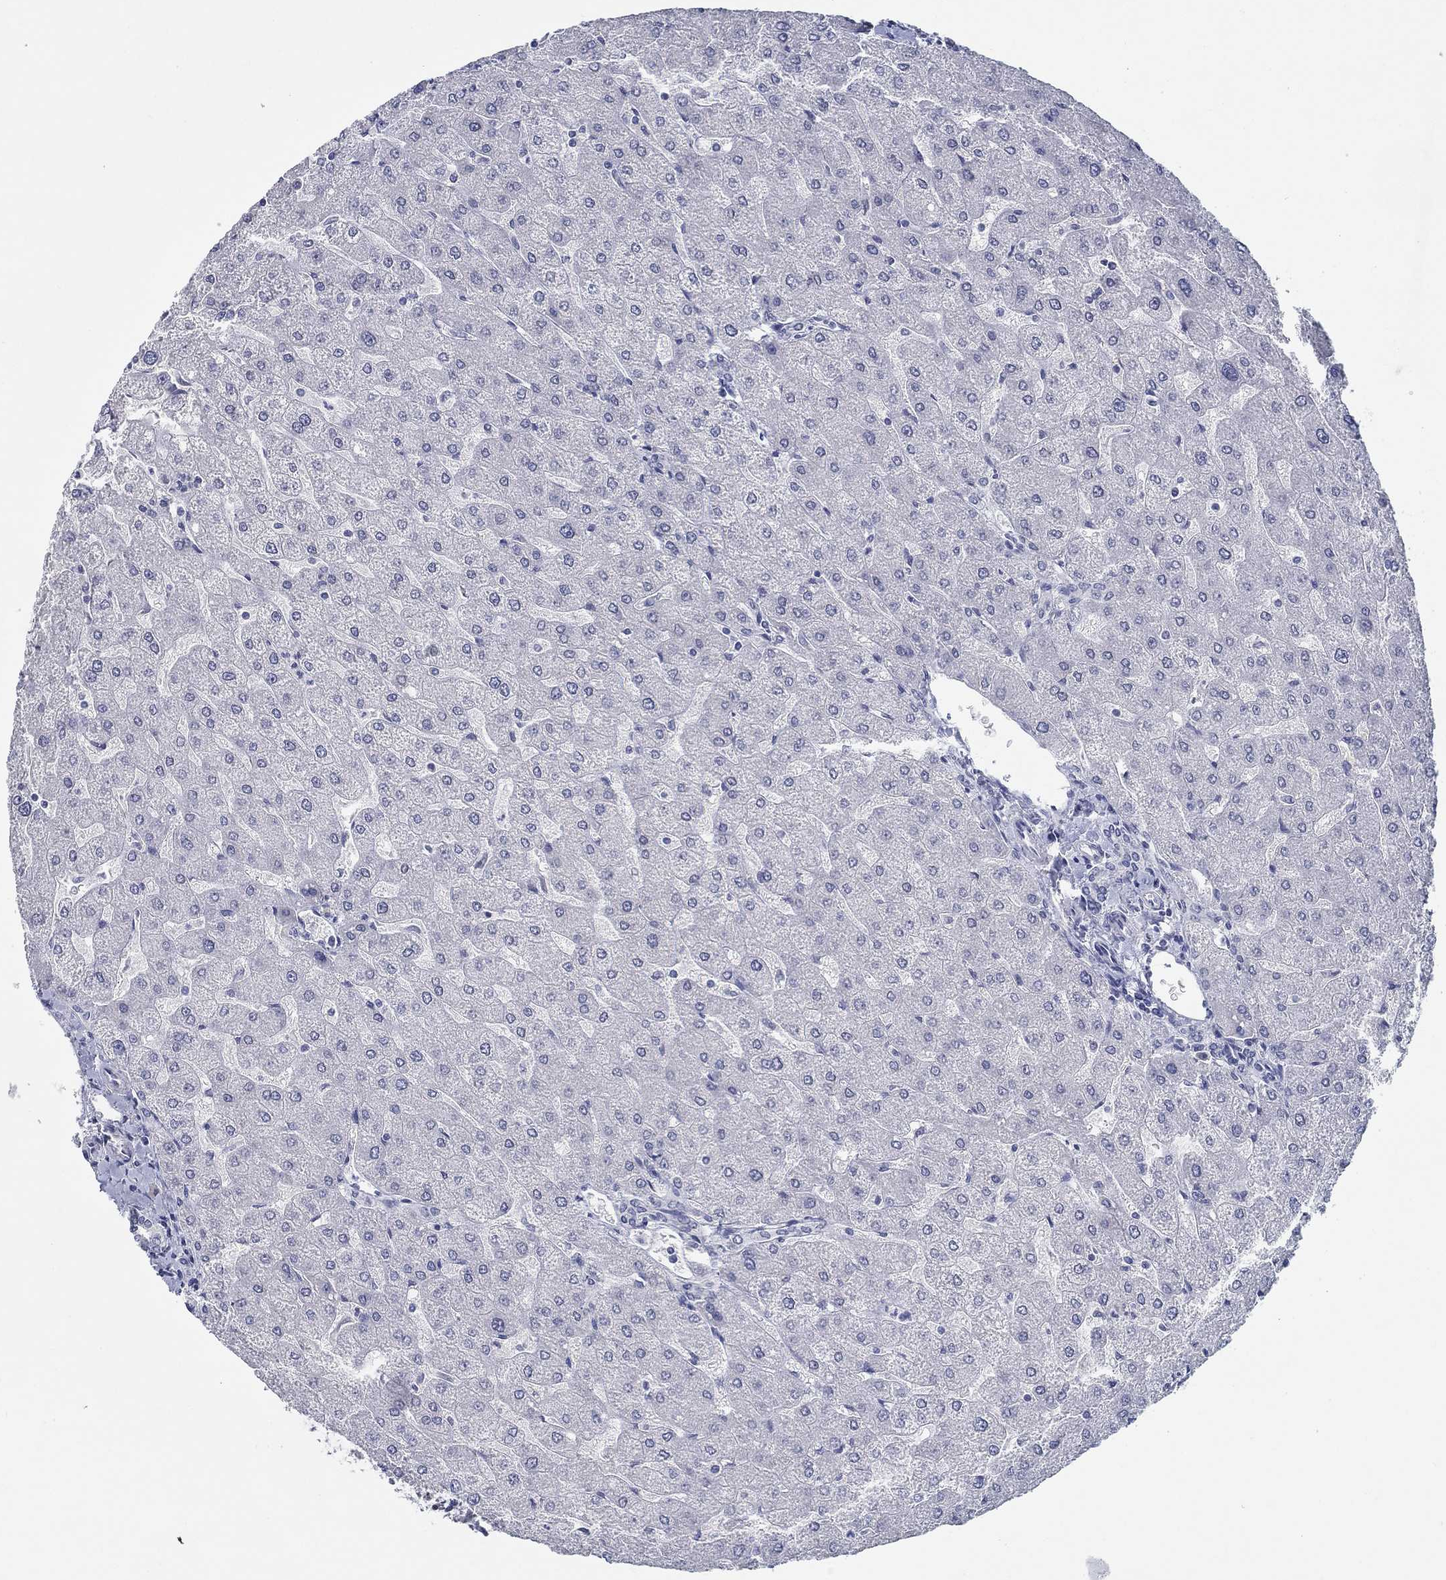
{"staining": {"intensity": "negative", "quantity": "none", "location": "none"}, "tissue": "liver", "cell_type": "Cholangiocytes", "image_type": "normal", "snomed": [{"axis": "morphology", "description": "Normal tissue, NOS"}, {"axis": "topography", "description": "Liver"}], "caption": "Photomicrograph shows no significant protein positivity in cholangiocytes of benign liver.", "gene": "NUP155", "patient": {"sex": "male", "age": 67}}